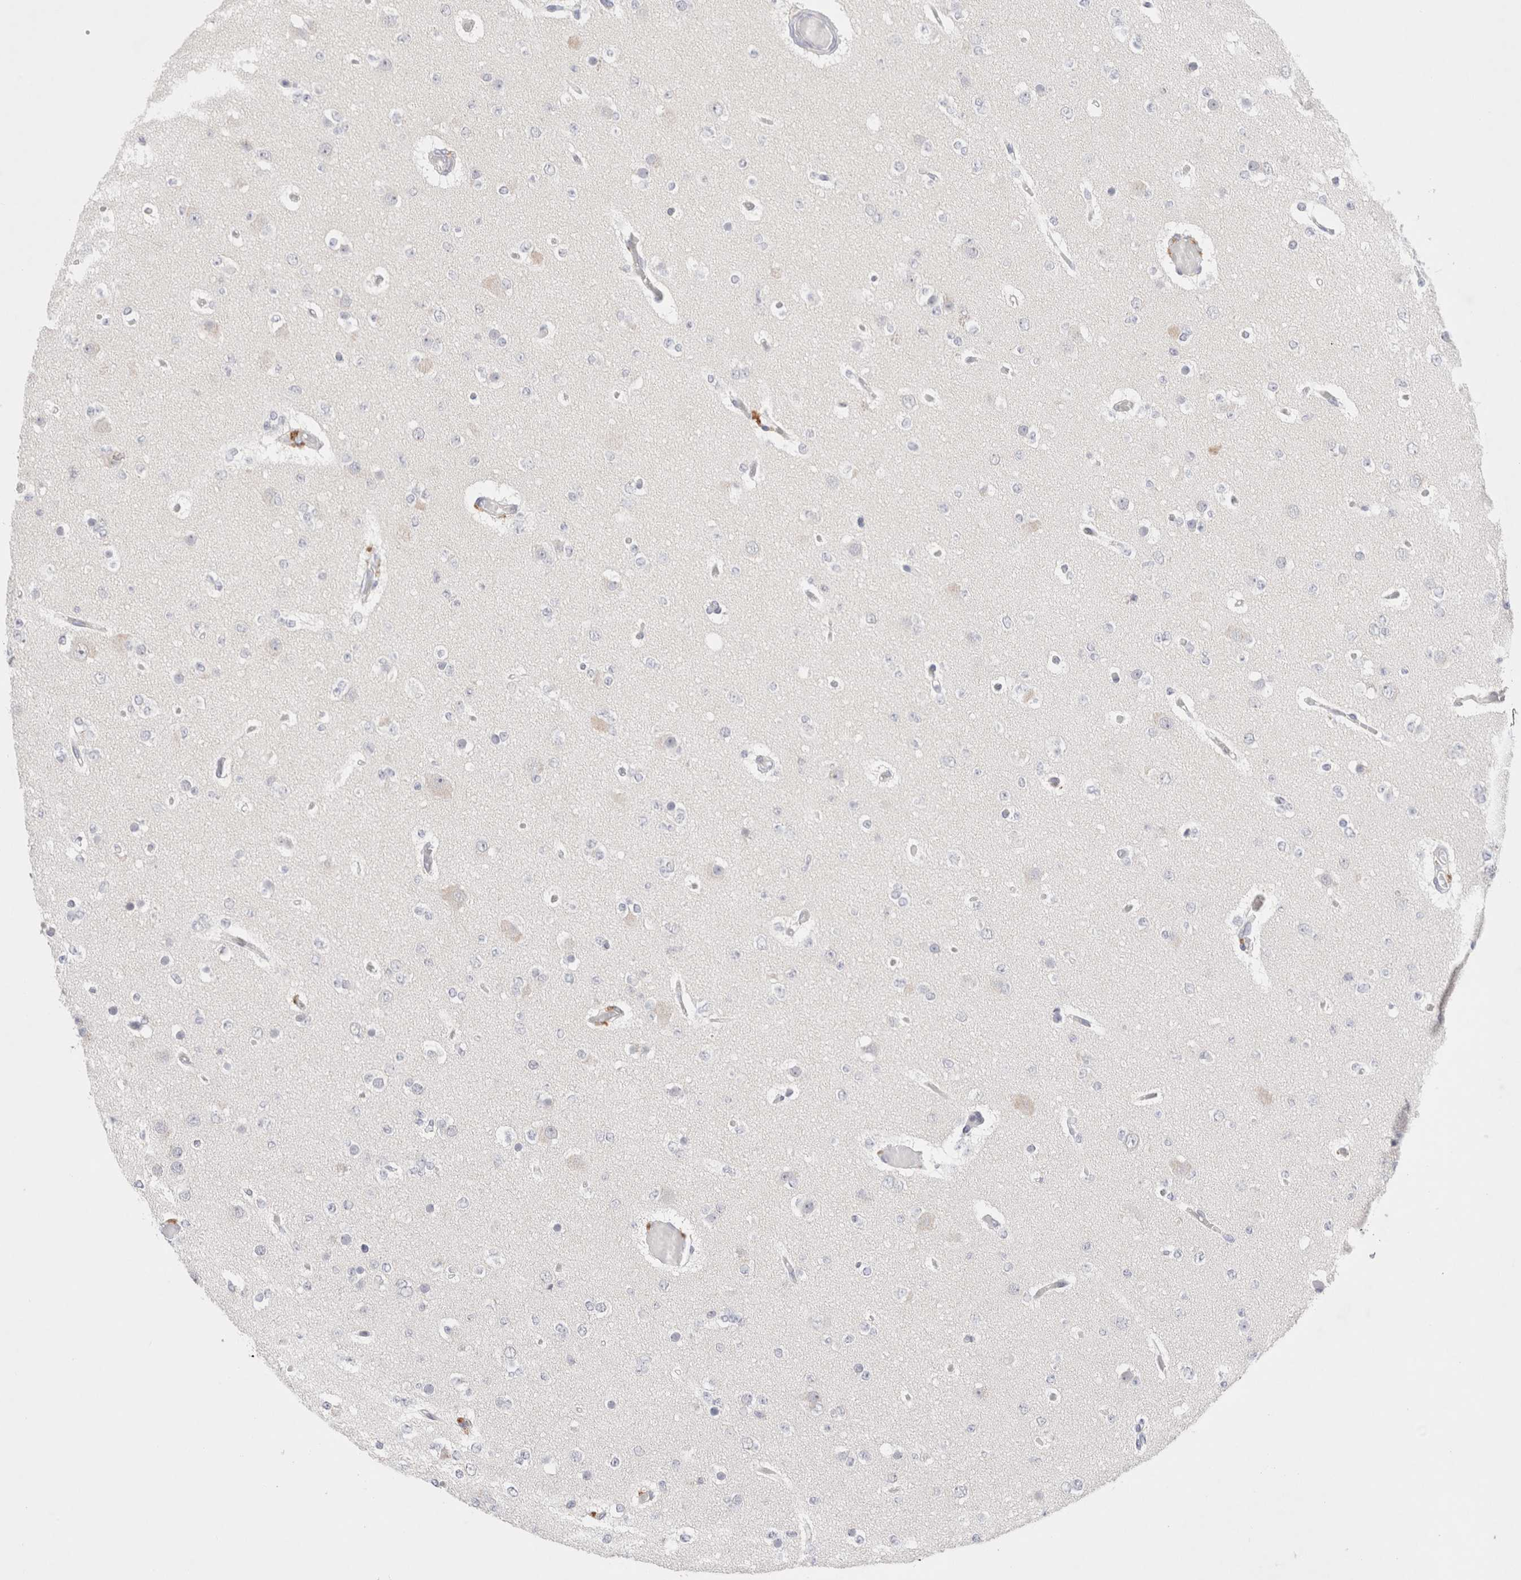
{"staining": {"intensity": "negative", "quantity": "none", "location": "none"}, "tissue": "glioma", "cell_type": "Tumor cells", "image_type": "cancer", "snomed": [{"axis": "morphology", "description": "Glioma, malignant, Low grade"}, {"axis": "topography", "description": "Brain"}], "caption": "Glioma stained for a protein using IHC demonstrates no staining tumor cells.", "gene": "SPATA20", "patient": {"sex": "female", "age": 22}}